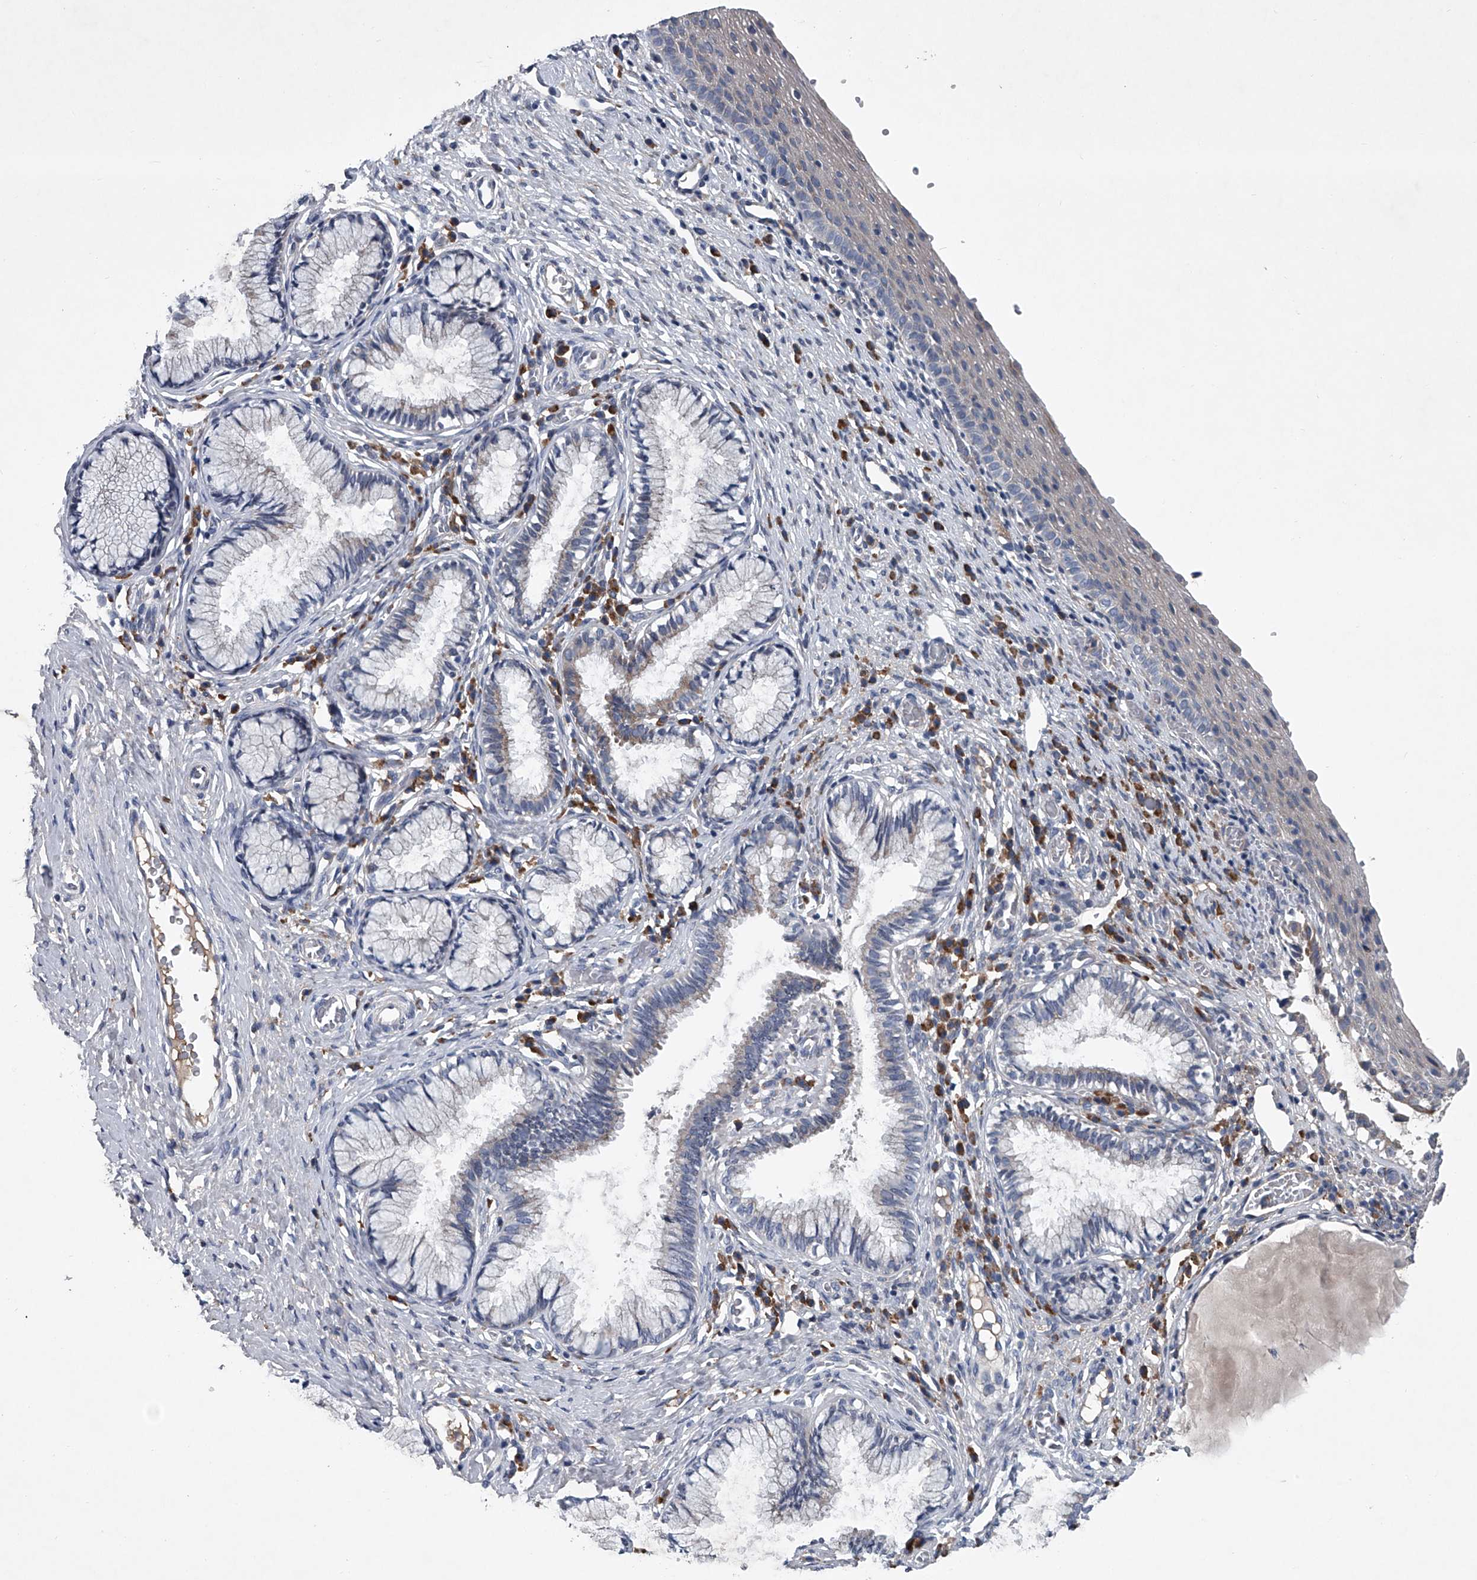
{"staining": {"intensity": "negative", "quantity": "none", "location": "none"}, "tissue": "cervix", "cell_type": "Glandular cells", "image_type": "normal", "snomed": [{"axis": "morphology", "description": "Normal tissue, NOS"}, {"axis": "topography", "description": "Cervix"}], "caption": "Micrograph shows no protein positivity in glandular cells of benign cervix. The staining was performed using DAB (3,3'-diaminobenzidine) to visualize the protein expression in brown, while the nuclei were stained in blue with hematoxylin (Magnification: 20x).", "gene": "ABCG1", "patient": {"sex": "female", "age": 27}}